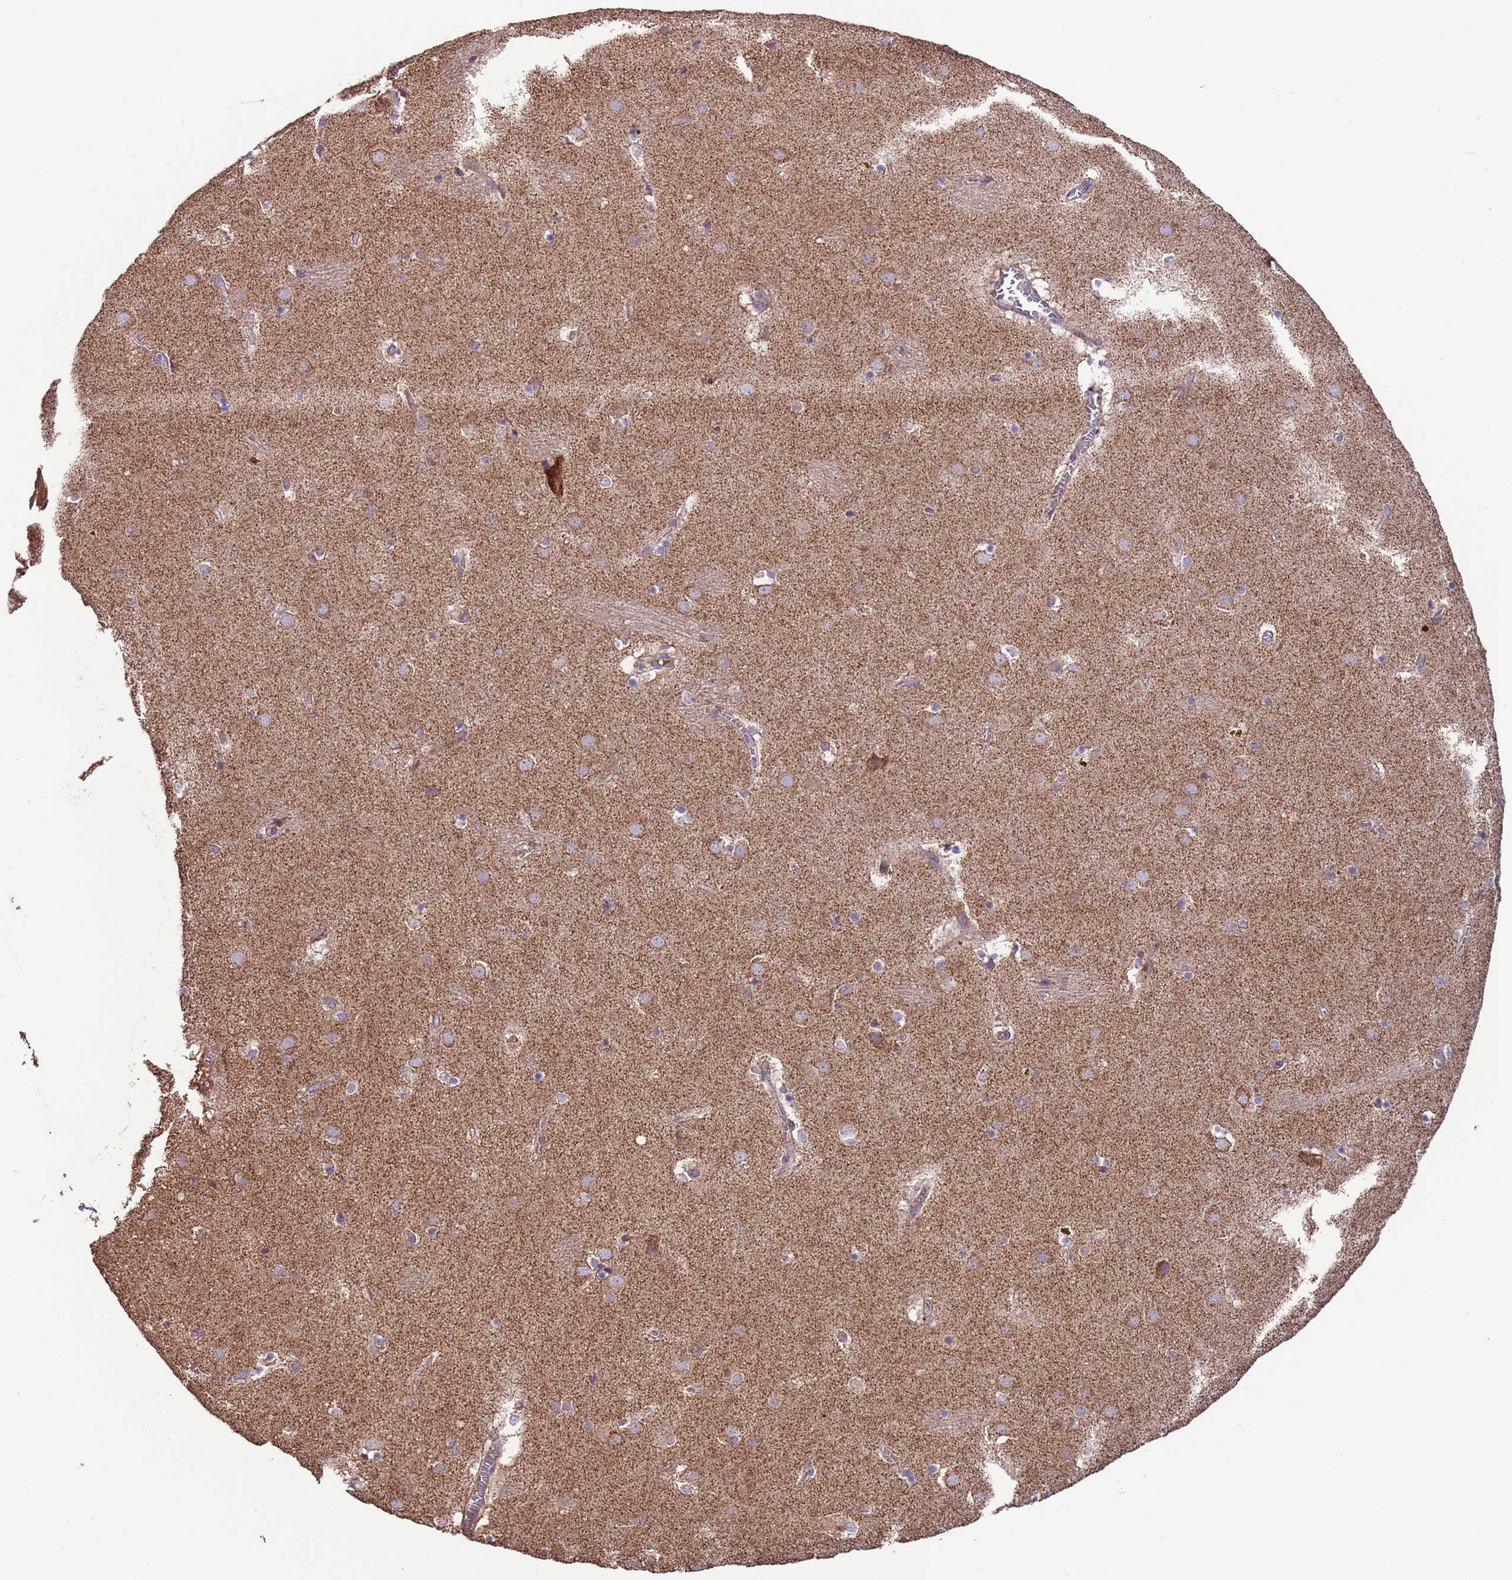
{"staining": {"intensity": "weak", "quantity": ">75%", "location": "cytoplasmic/membranous"}, "tissue": "caudate", "cell_type": "Glial cells", "image_type": "normal", "snomed": [{"axis": "morphology", "description": "Normal tissue, NOS"}, {"axis": "topography", "description": "Lateral ventricle wall"}], "caption": "Immunohistochemical staining of unremarkable human caudate reveals >75% levels of weak cytoplasmic/membranous protein staining in approximately >75% of glial cells. The protein of interest is shown in brown color, while the nuclei are stained blue.", "gene": "EEF1AKMT1", "patient": {"sex": "male", "age": 70}}